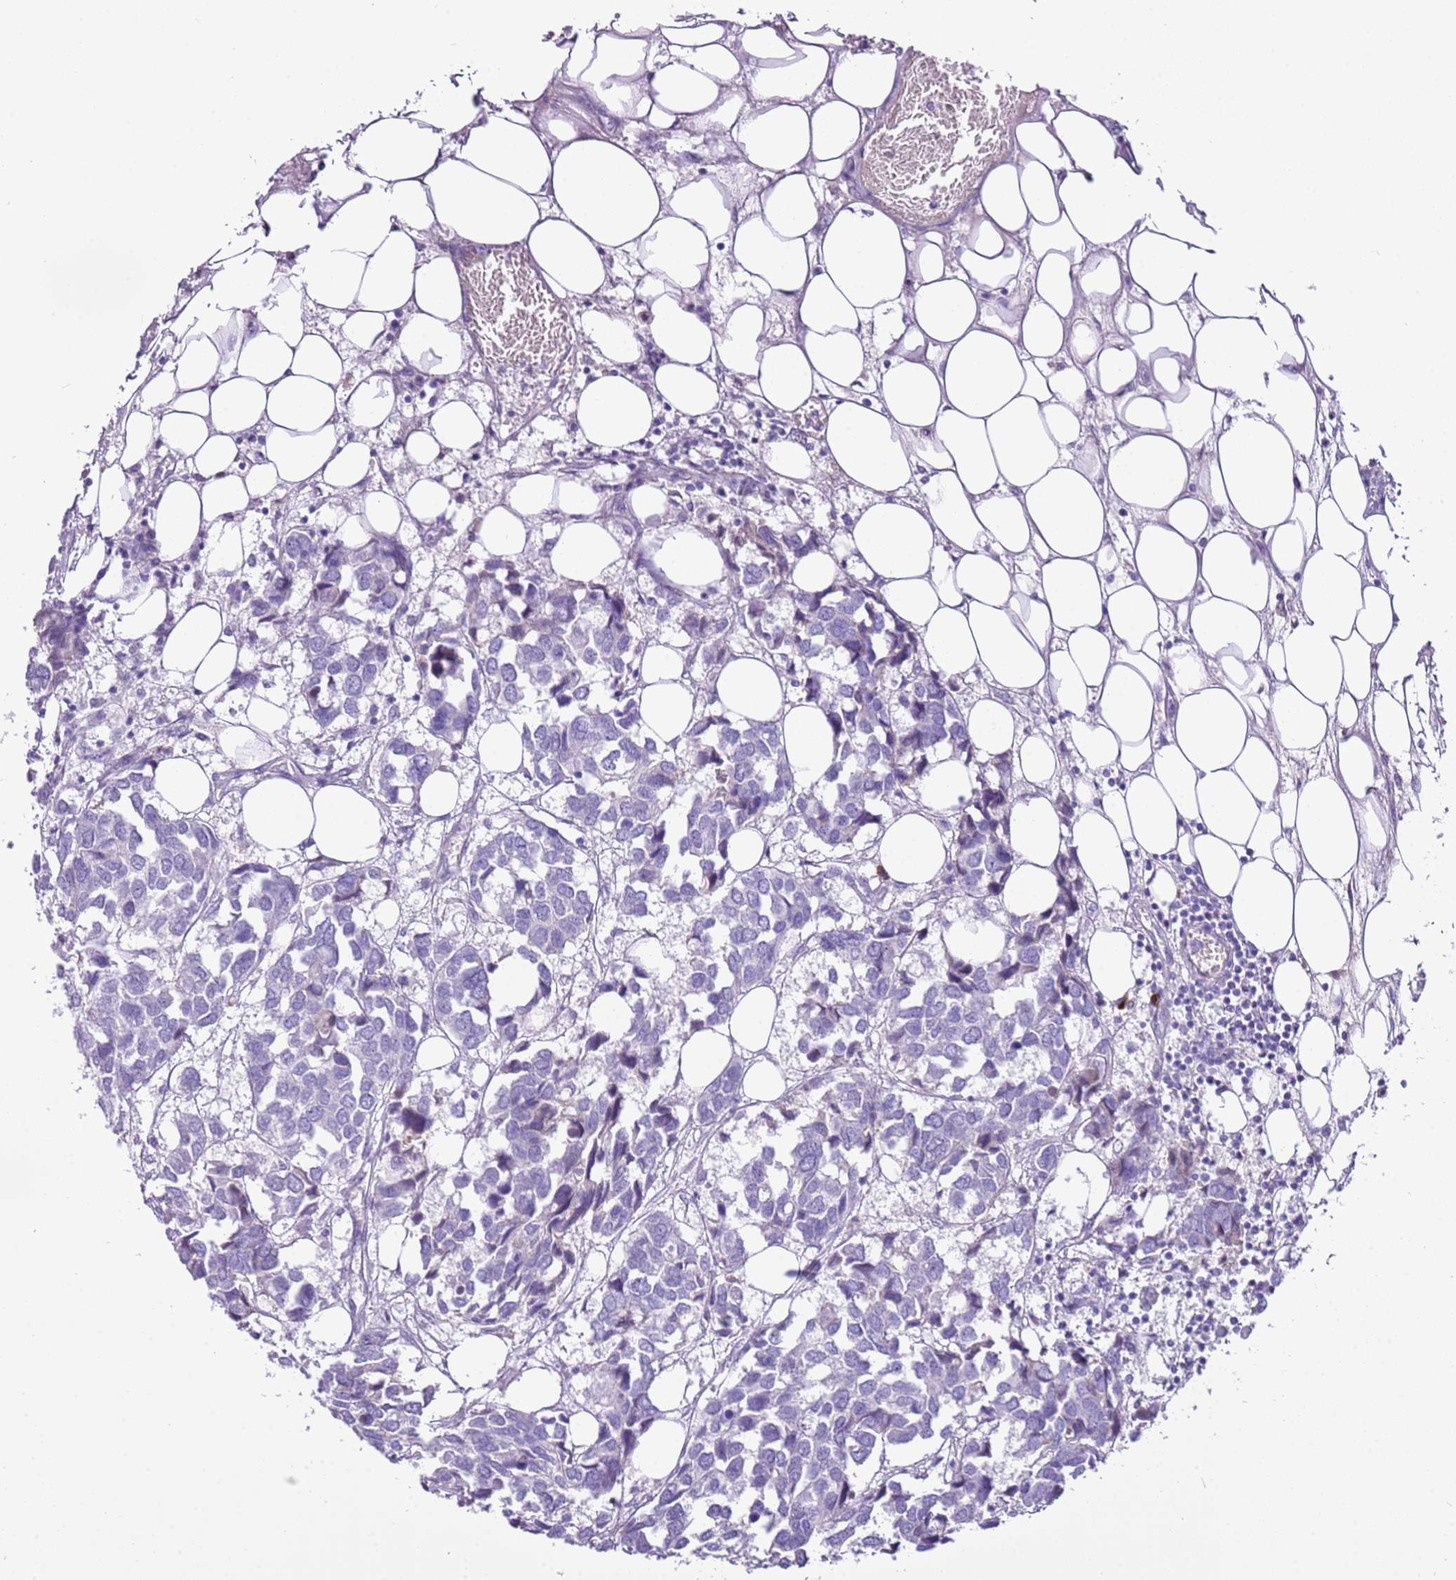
{"staining": {"intensity": "negative", "quantity": "none", "location": "none"}, "tissue": "breast cancer", "cell_type": "Tumor cells", "image_type": "cancer", "snomed": [{"axis": "morphology", "description": "Duct carcinoma"}, {"axis": "topography", "description": "Breast"}], "caption": "A micrograph of invasive ductal carcinoma (breast) stained for a protein demonstrates no brown staining in tumor cells.", "gene": "IGKV3D-11", "patient": {"sex": "female", "age": 83}}